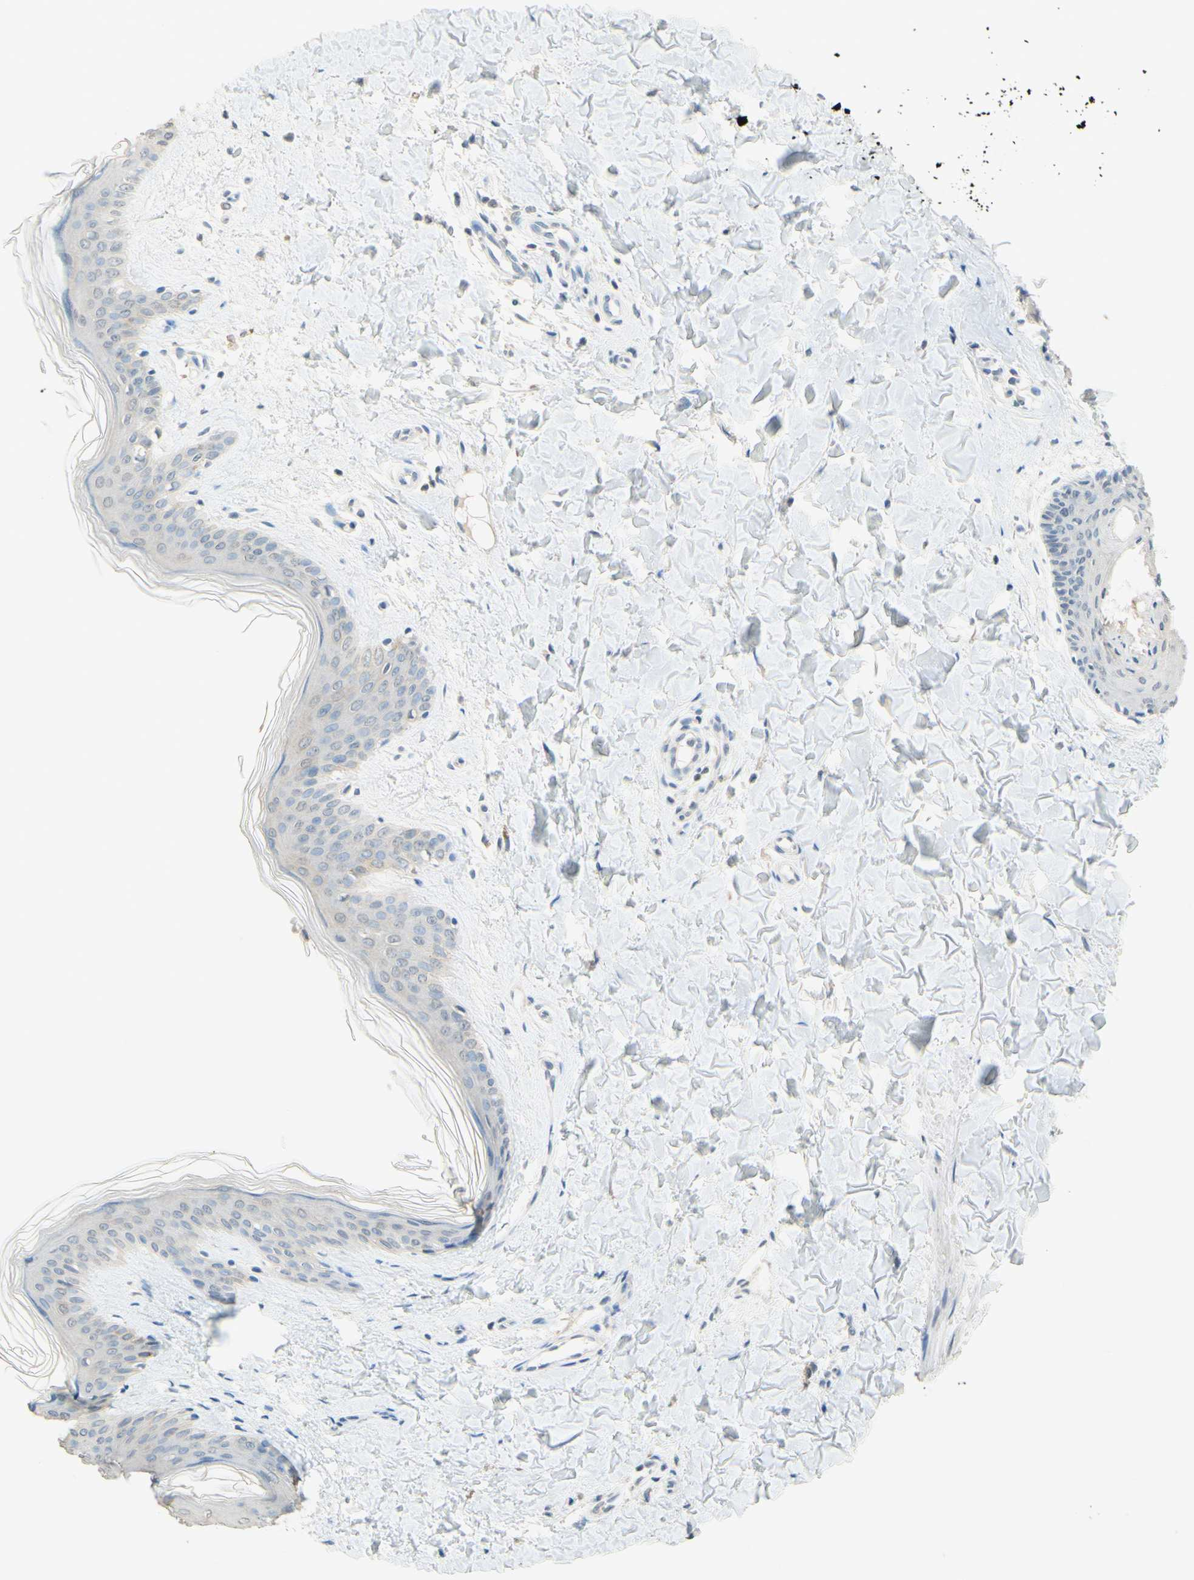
{"staining": {"intensity": "negative", "quantity": "none", "location": "none"}, "tissue": "skin", "cell_type": "Fibroblasts", "image_type": "normal", "snomed": [{"axis": "morphology", "description": "Normal tissue, NOS"}, {"axis": "topography", "description": "Skin"}], "caption": "Micrograph shows no protein staining in fibroblasts of benign skin. (DAB (3,3'-diaminobenzidine) IHC visualized using brightfield microscopy, high magnification).", "gene": "MAG", "patient": {"sex": "female", "age": 41}}